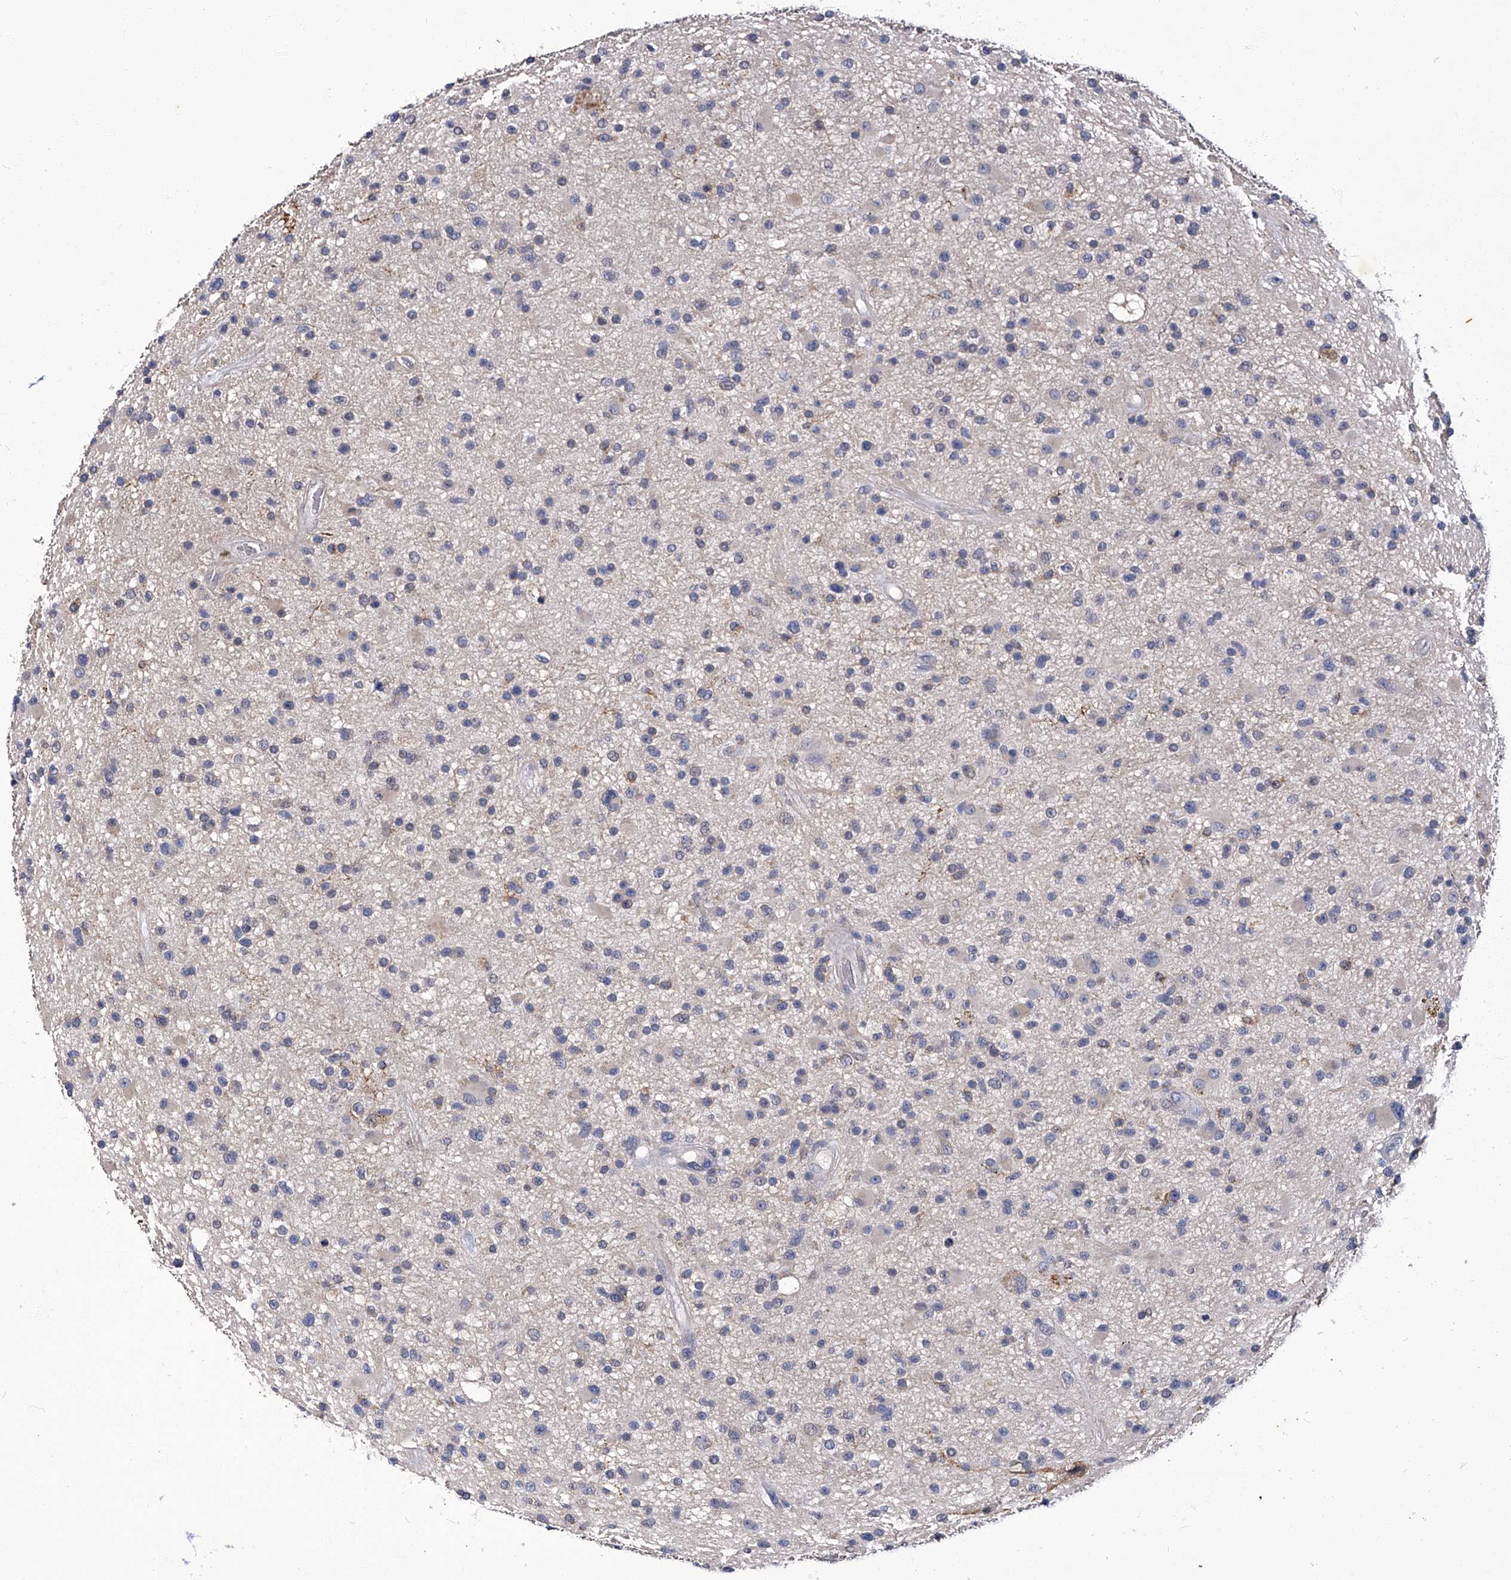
{"staining": {"intensity": "negative", "quantity": "none", "location": "none"}, "tissue": "glioma", "cell_type": "Tumor cells", "image_type": "cancer", "snomed": [{"axis": "morphology", "description": "Glioma, malignant, High grade"}, {"axis": "topography", "description": "Brain"}], "caption": "IHC image of neoplastic tissue: human glioma stained with DAB exhibits no significant protein staining in tumor cells.", "gene": "TGFBR1", "patient": {"sex": "male", "age": 33}}